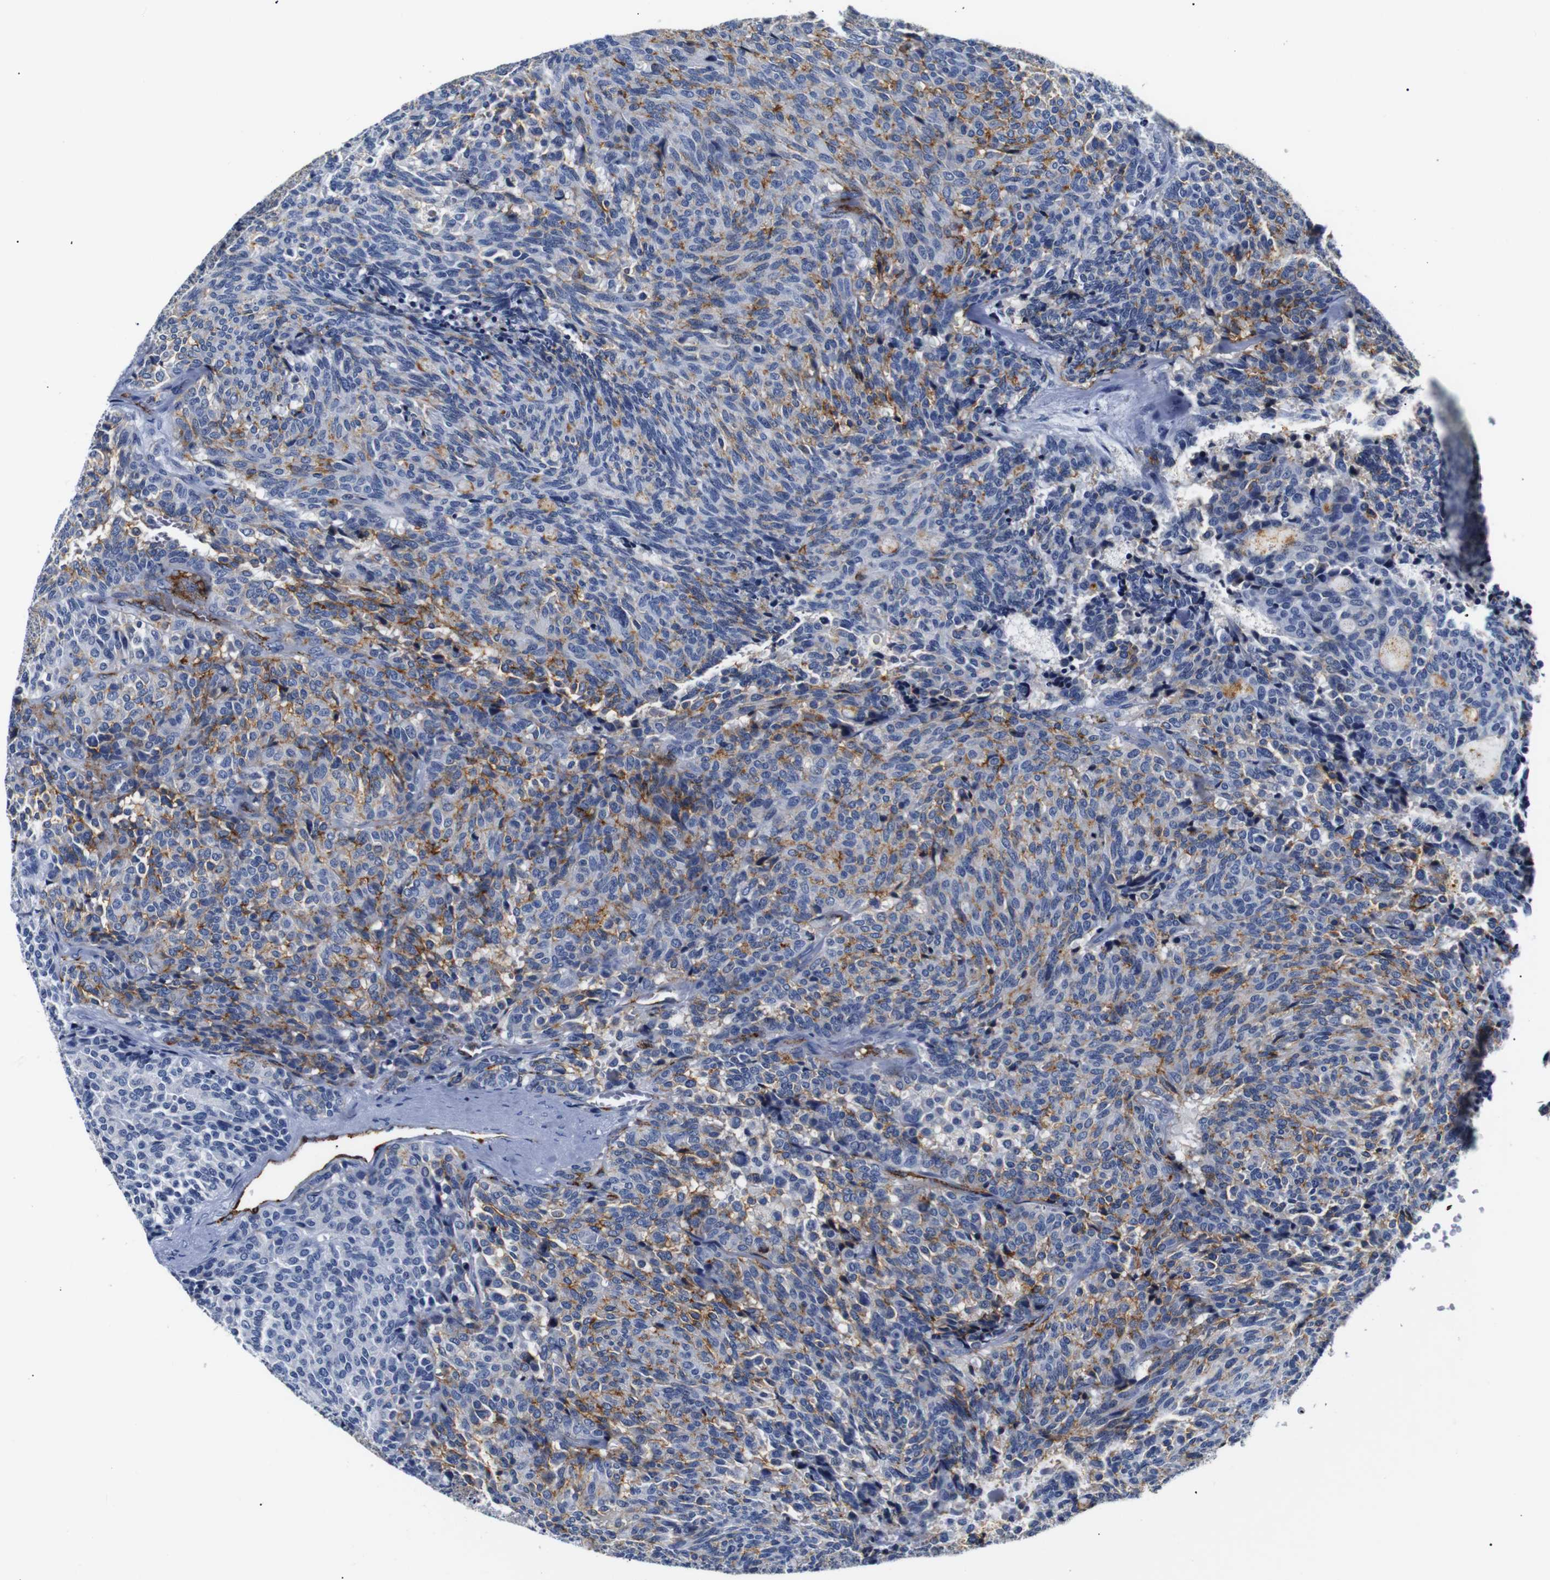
{"staining": {"intensity": "moderate", "quantity": "25%-75%", "location": "cytoplasmic/membranous"}, "tissue": "carcinoid", "cell_type": "Tumor cells", "image_type": "cancer", "snomed": [{"axis": "morphology", "description": "Carcinoid, malignant, NOS"}, {"axis": "topography", "description": "Pancreas"}], "caption": "About 25%-75% of tumor cells in human malignant carcinoid exhibit moderate cytoplasmic/membranous protein expression as visualized by brown immunohistochemical staining.", "gene": "MUC4", "patient": {"sex": "female", "age": 54}}